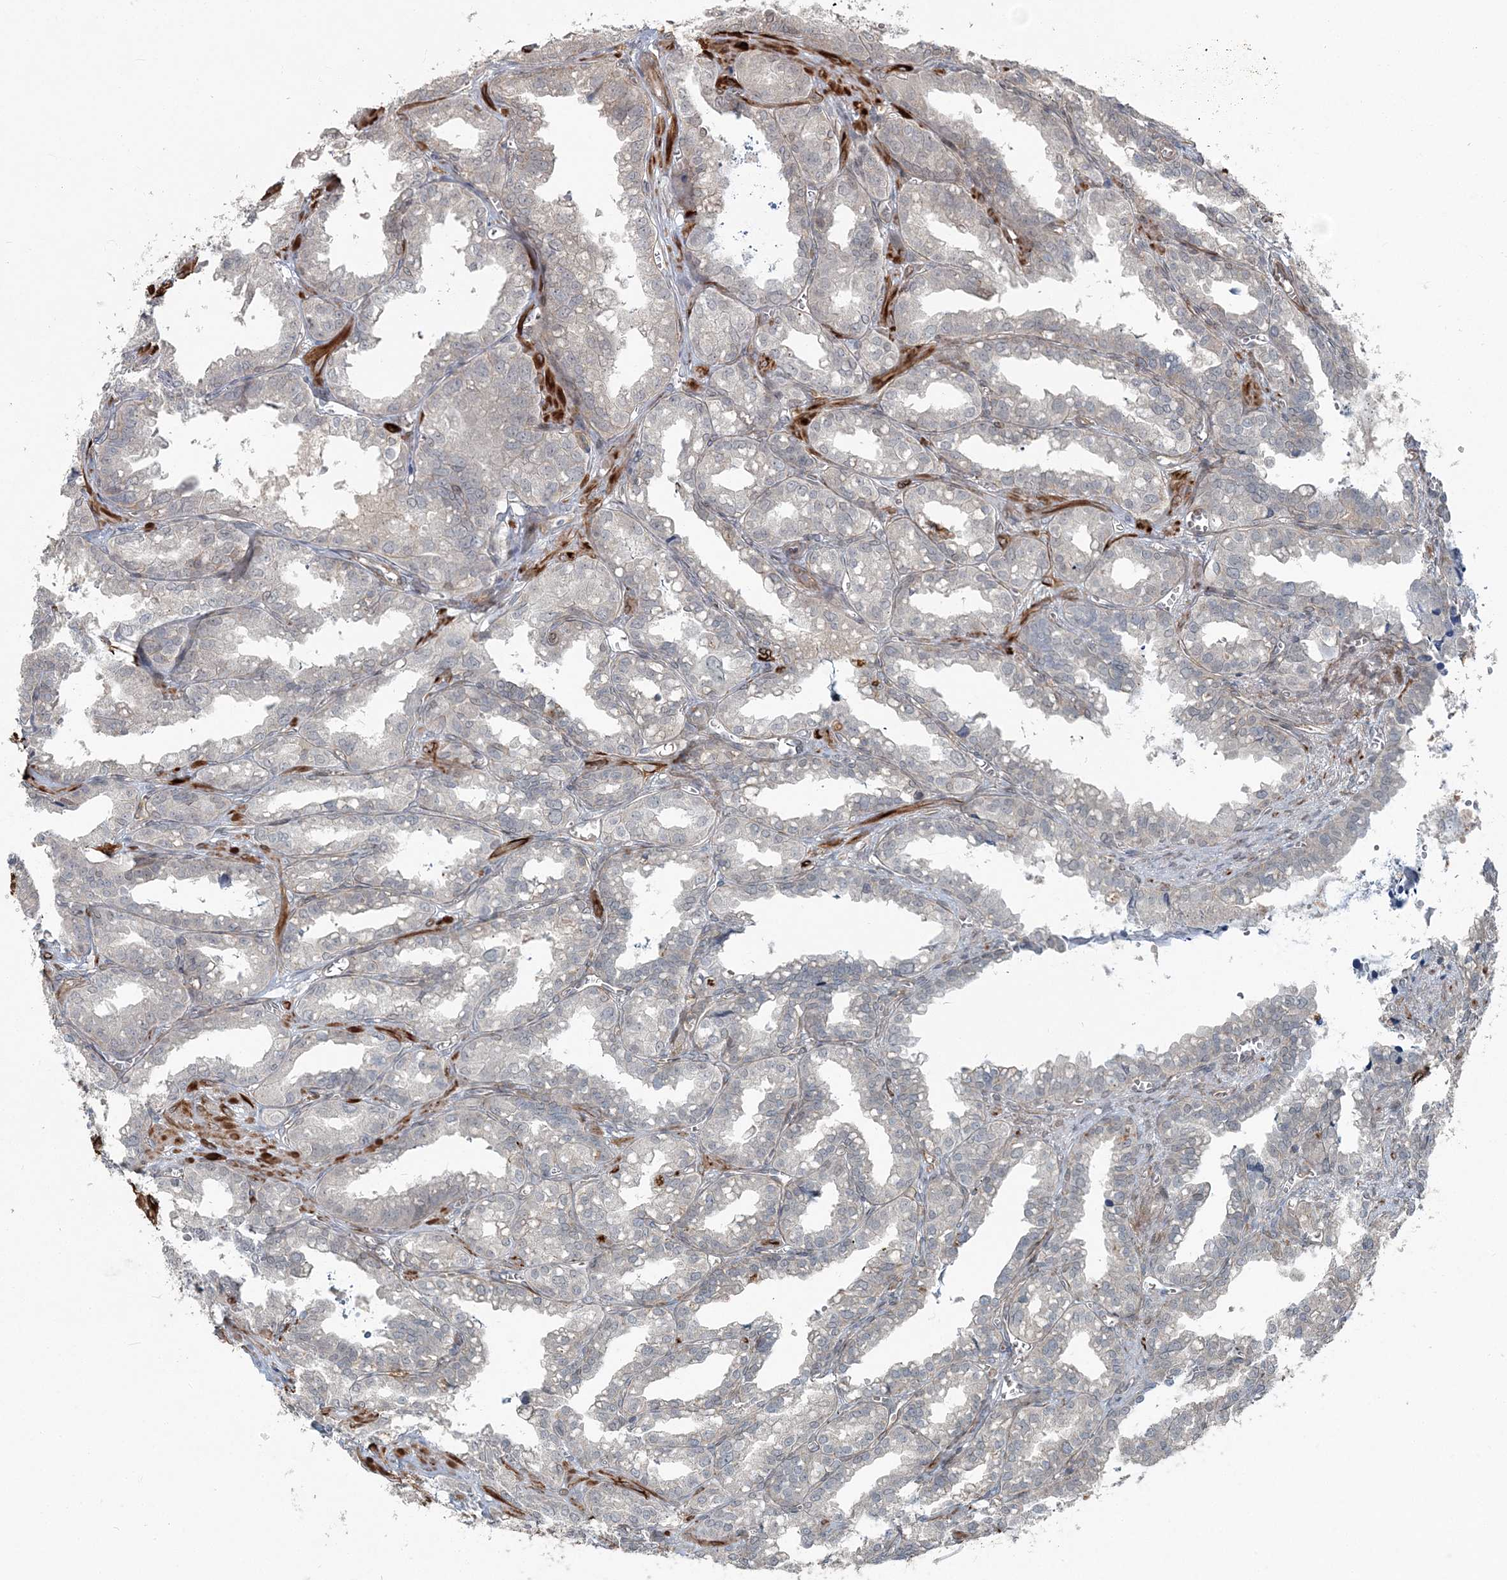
{"staining": {"intensity": "negative", "quantity": "none", "location": "none"}, "tissue": "seminal vesicle", "cell_type": "Glandular cells", "image_type": "normal", "snomed": [{"axis": "morphology", "description": "Normal tissue, NOS"}, {"axis": "topography", "description": "Prostate"}, {"axis": "topography", "description": "Seminal veicle"}], "caption": "Immunohistochemistry (IHC) micrograph of benign human seminal vesicle stained for a protein (brown), which reveals no positivity in glandular cells.", "gene": "FBXL17", "patient": {"sex": "male", "age": 51}}